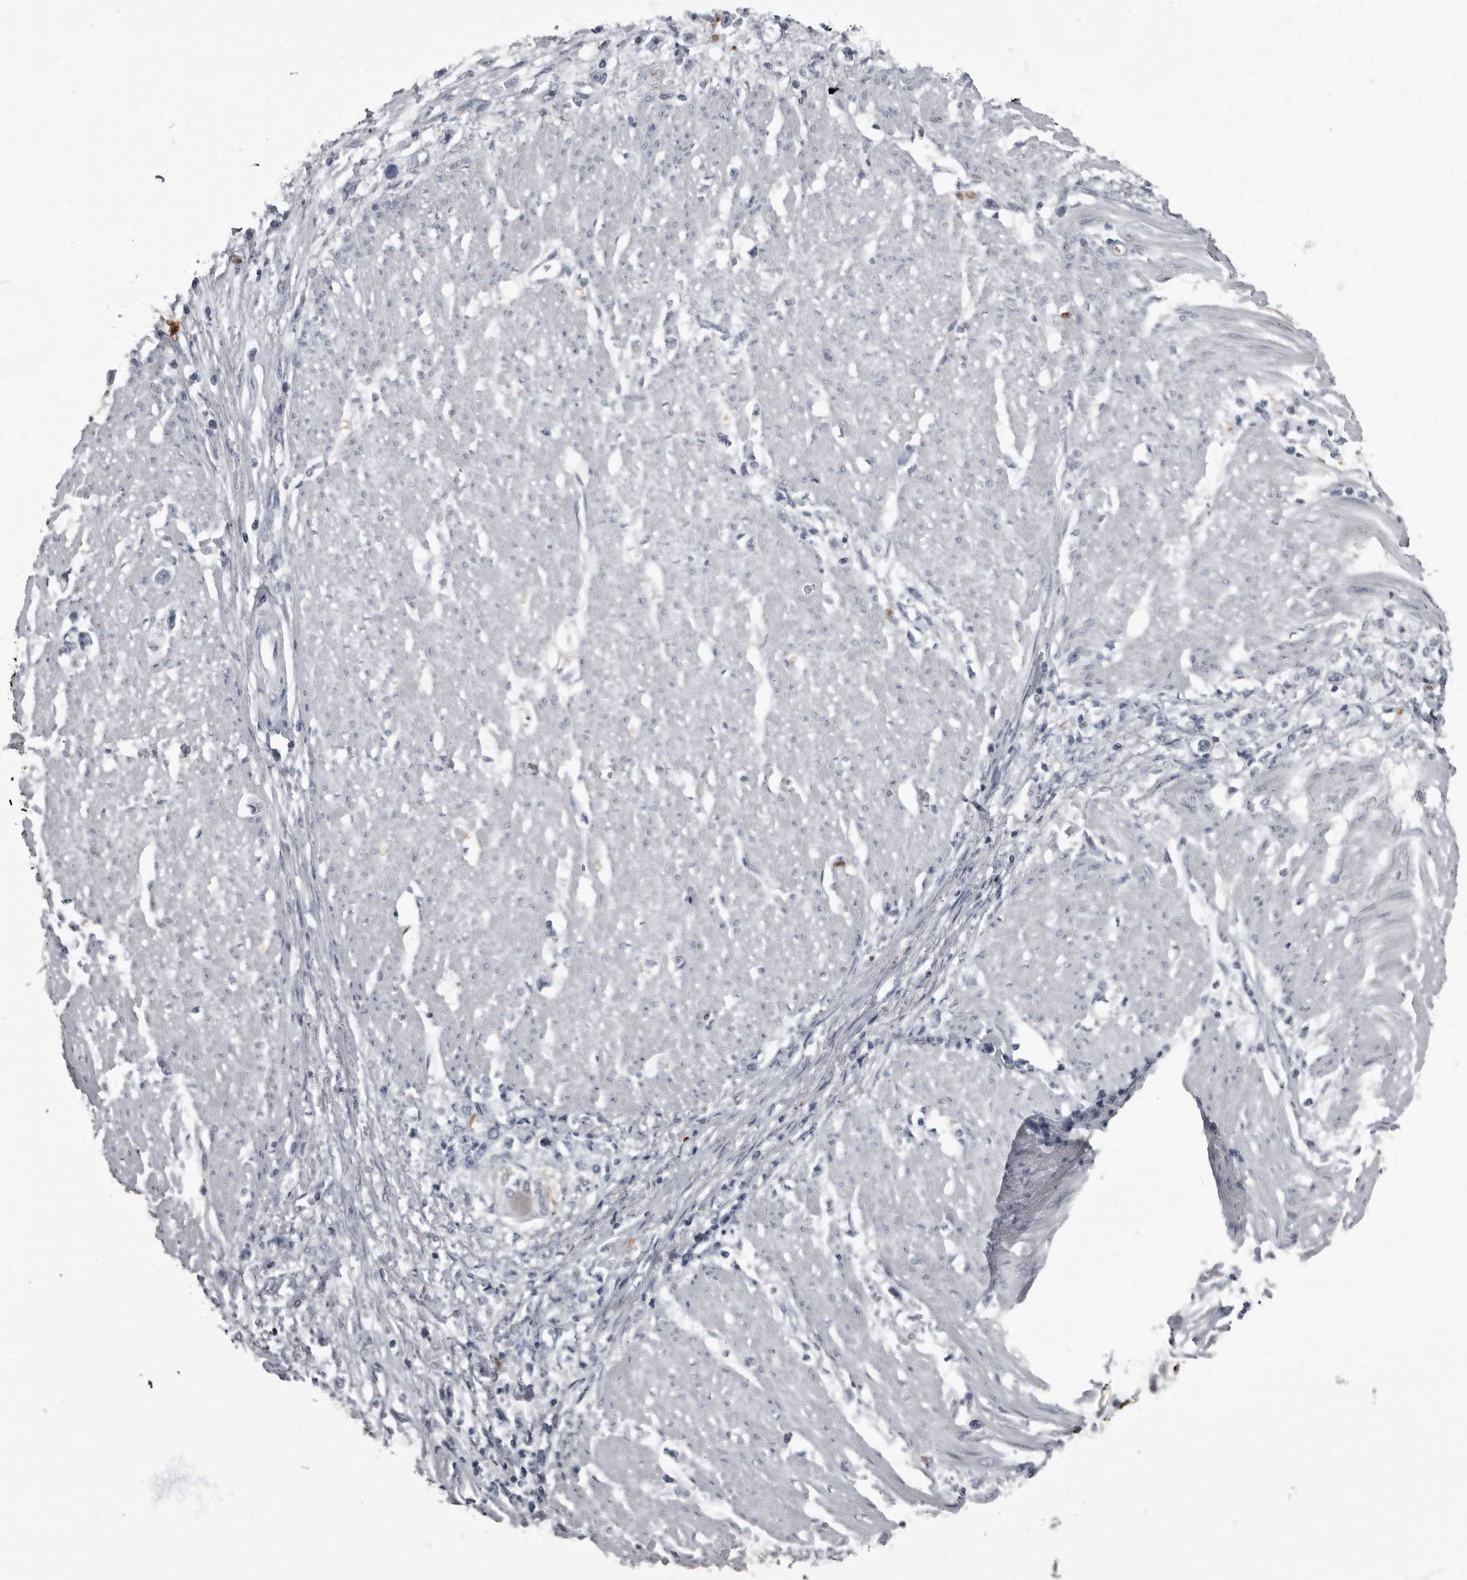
{"staining": {"intensity": "negative", "quantity": "none", "location": "none"}, "tissue": "stomach cancer", "cell_type": "Tumor cells", "image_type": "cancer", "snomed": [{"axis": "morphology", "description": "Adenocarcinoma, NOS"}, {"axis": "topography", "description": "Stomach"}], "caption": "The immunohistochemistry photomicrograph has no significant expression in tumor cells of stomach cancer tissue. (Immunohistochemistry (ihc), brightfield microscopy, high magnification).", "gene": "TPD52L1", "patient": {"sex": "female", "age": 59}}